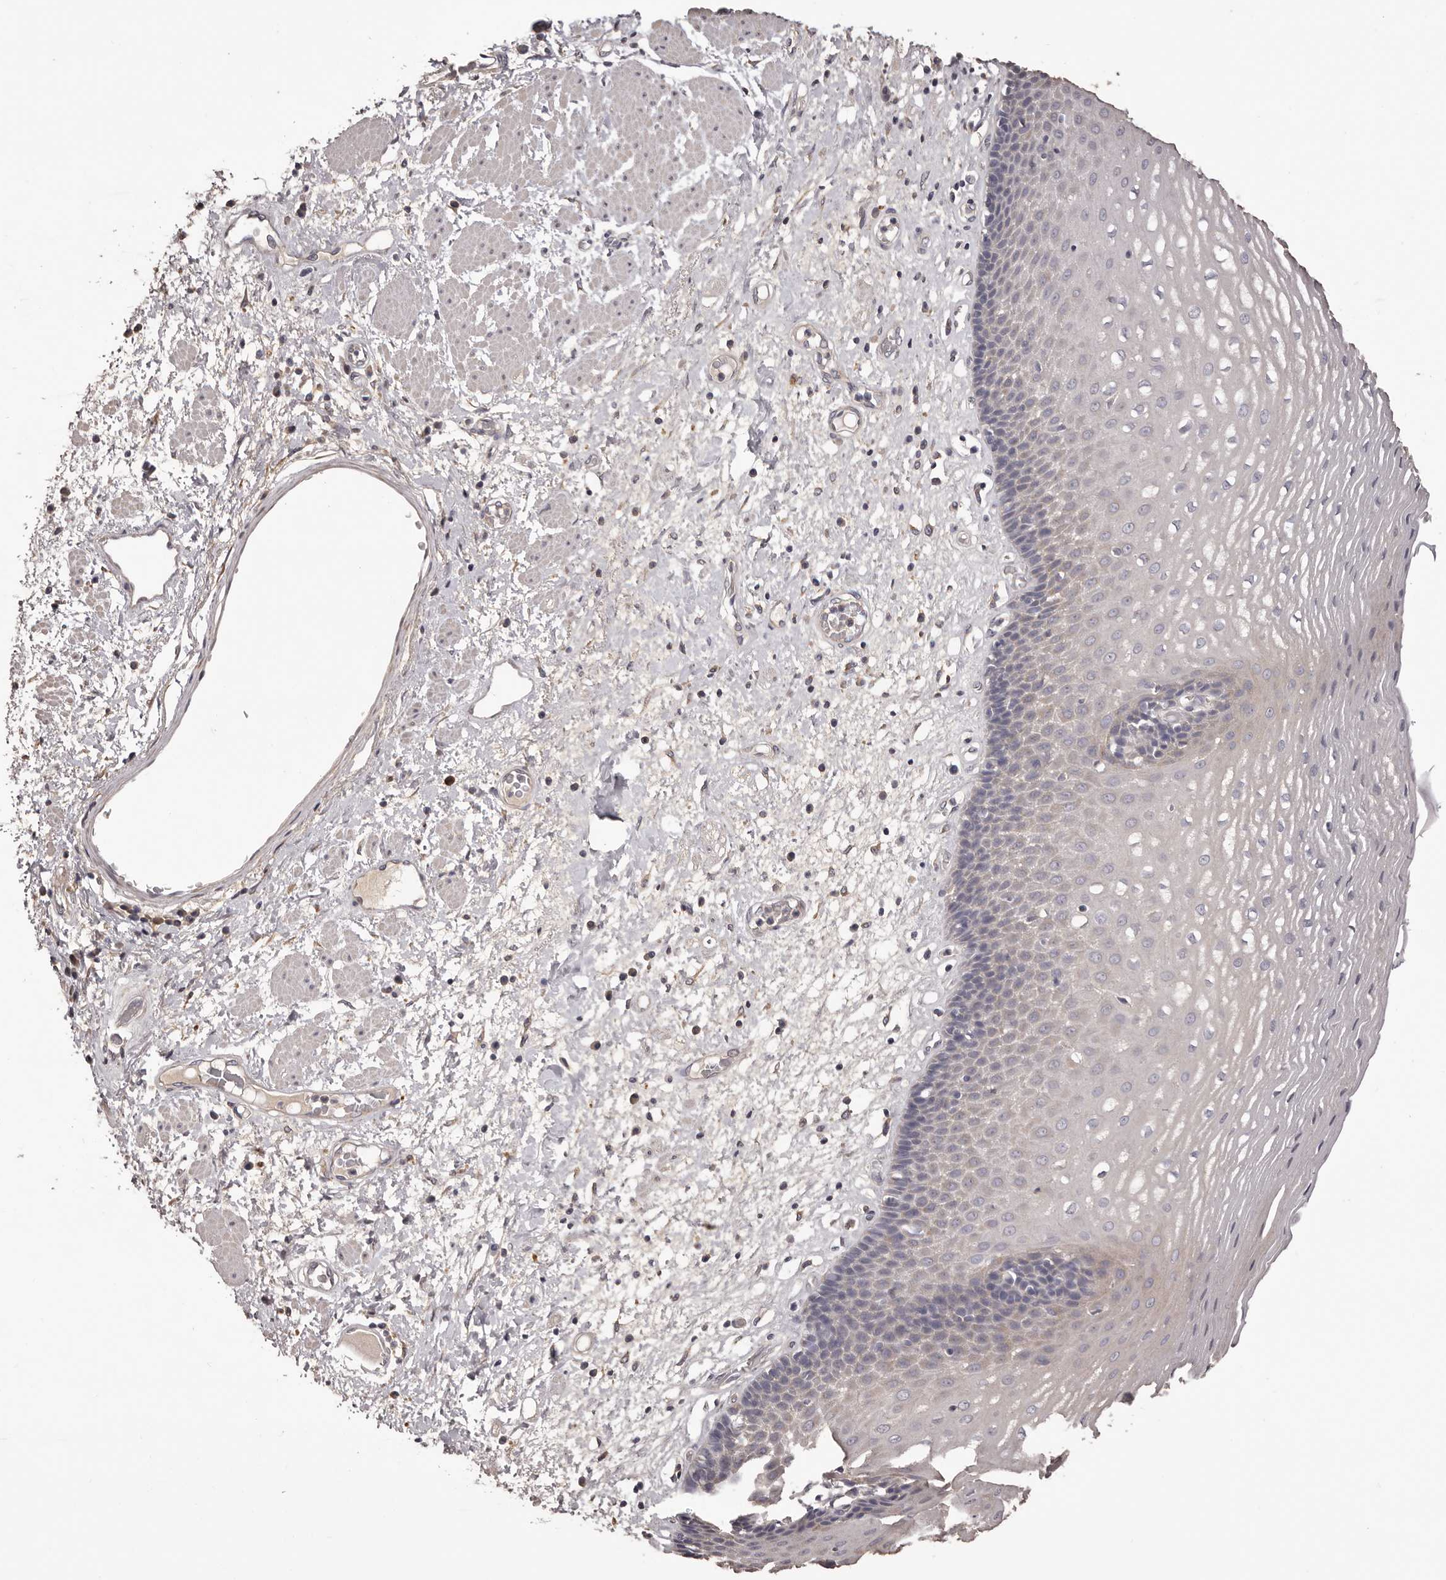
{"staining": {"intensity": "weak", "quantity": "25%-75%", "location": "cytoplasmic/membranous"}, "tissue": "esophagus", "cell_type": "Squamous epithelial cells", "image_type": "normal", "snomed": [{"axis": "morphology", "description": "Normal tissue, NOS"}, {"axis": "morphology", "description": "Adenocarcinoma, NOS"}, {"axis": "topography", "description": "Esophagus"}], "caption": "High-magnification brightfield microscopy of benign esophagus stained with DAB (brown) and counterstained with hematoxylin (blue). squamous epithelial cells exhibit weak cytoplasmic/membranous expression is present in approximately25%-75% of cells.", "gene": "ETNK1", "patient": {"sex": "male", "age": 62}}